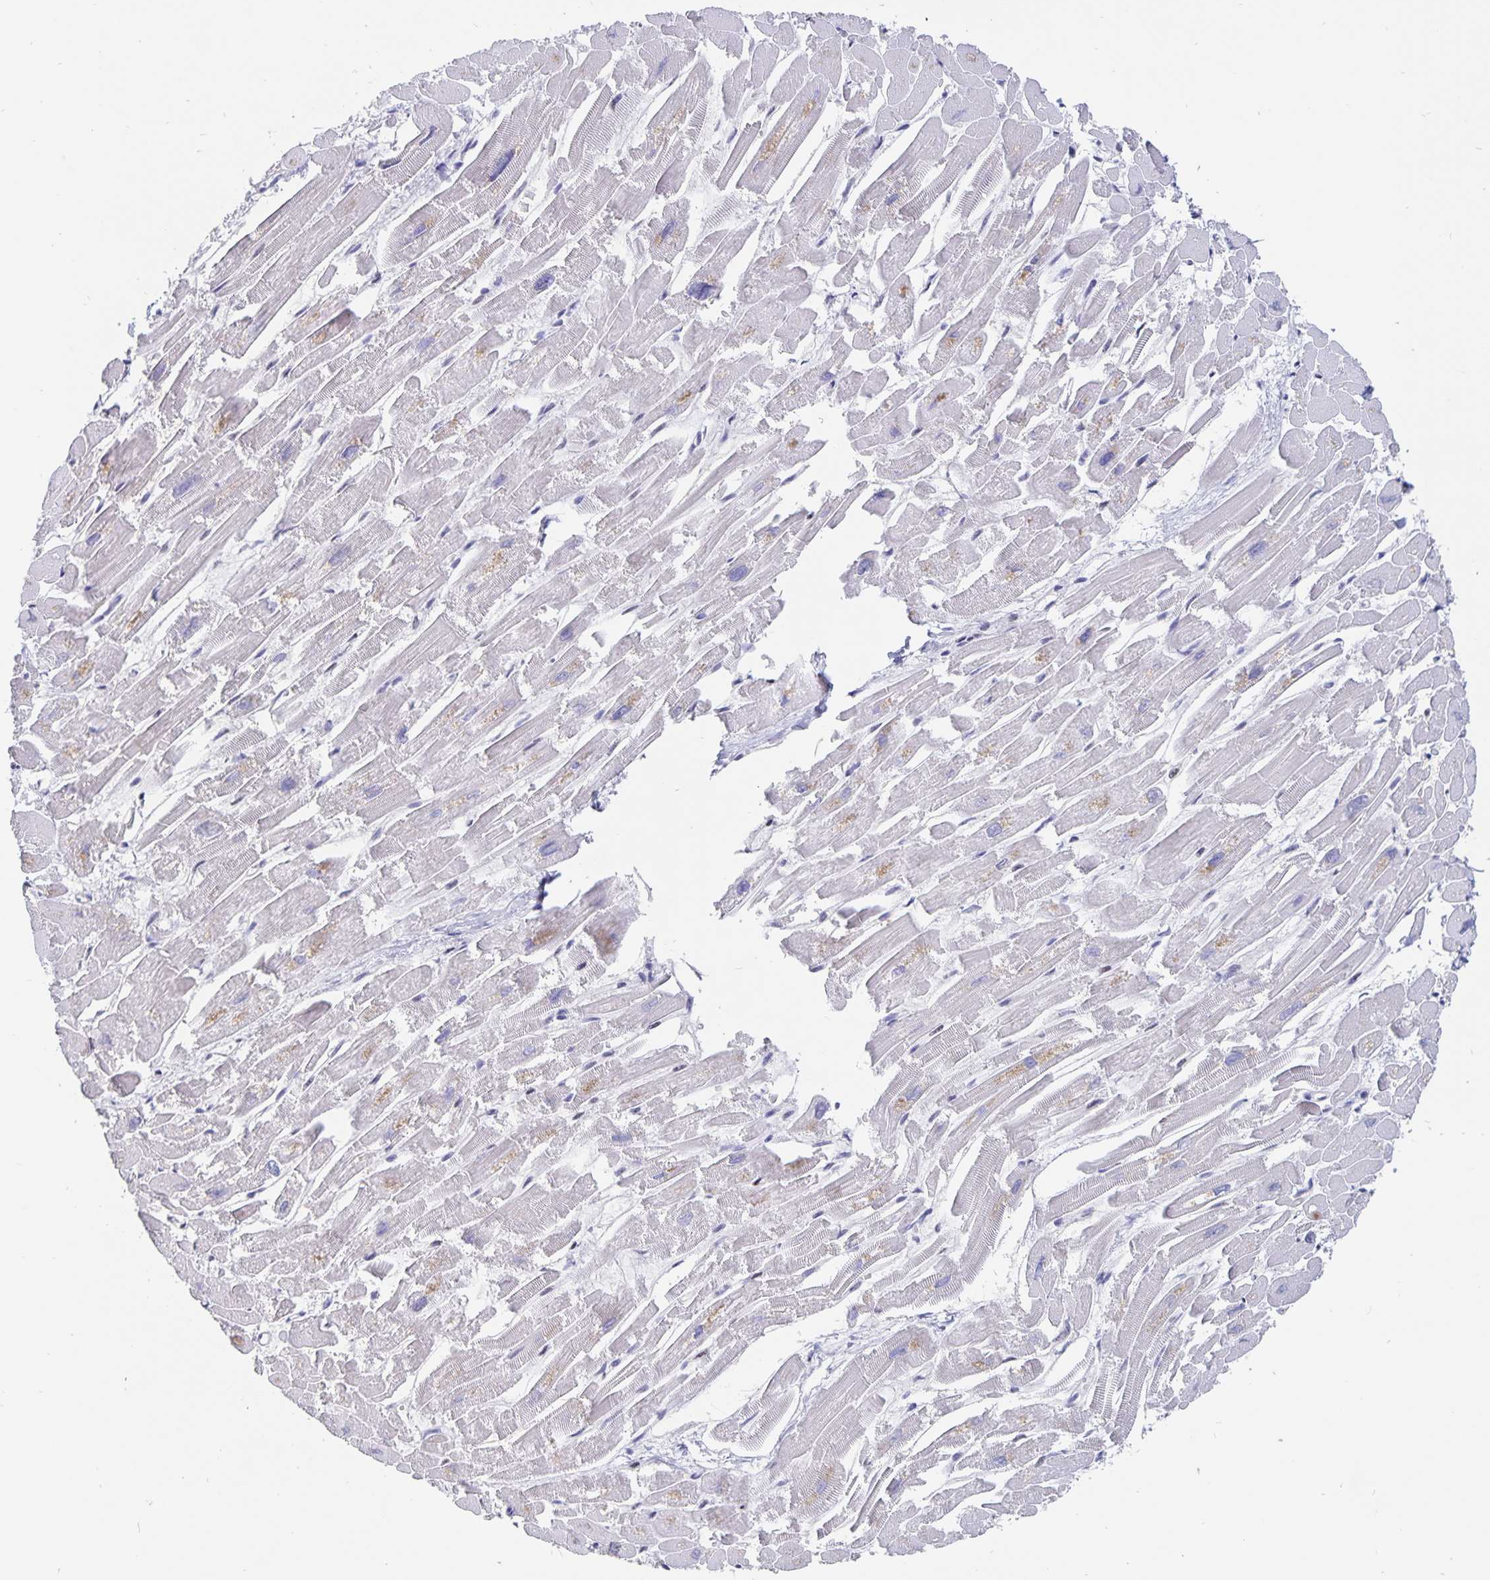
{"staining": {"intensity": "weak", "quantity": "<25%", "location": "cytoplasmic/membranous"}, "tissue": "heart muscle", "cell_type": "Cardiomyocytes", "image_type": "normal", "snomed": [{"axis": "morphology", "description": "Normal tissue, NOS"}, {"axis": "topography", "description": "Heart"}], "caption": "Heart muscle stained for a protein using immunohistochemistry (IHC) reveals no positivity cardiomyocytes.", "gene": "SMOC1", "patient": {"sex": "male", "age": 54}}